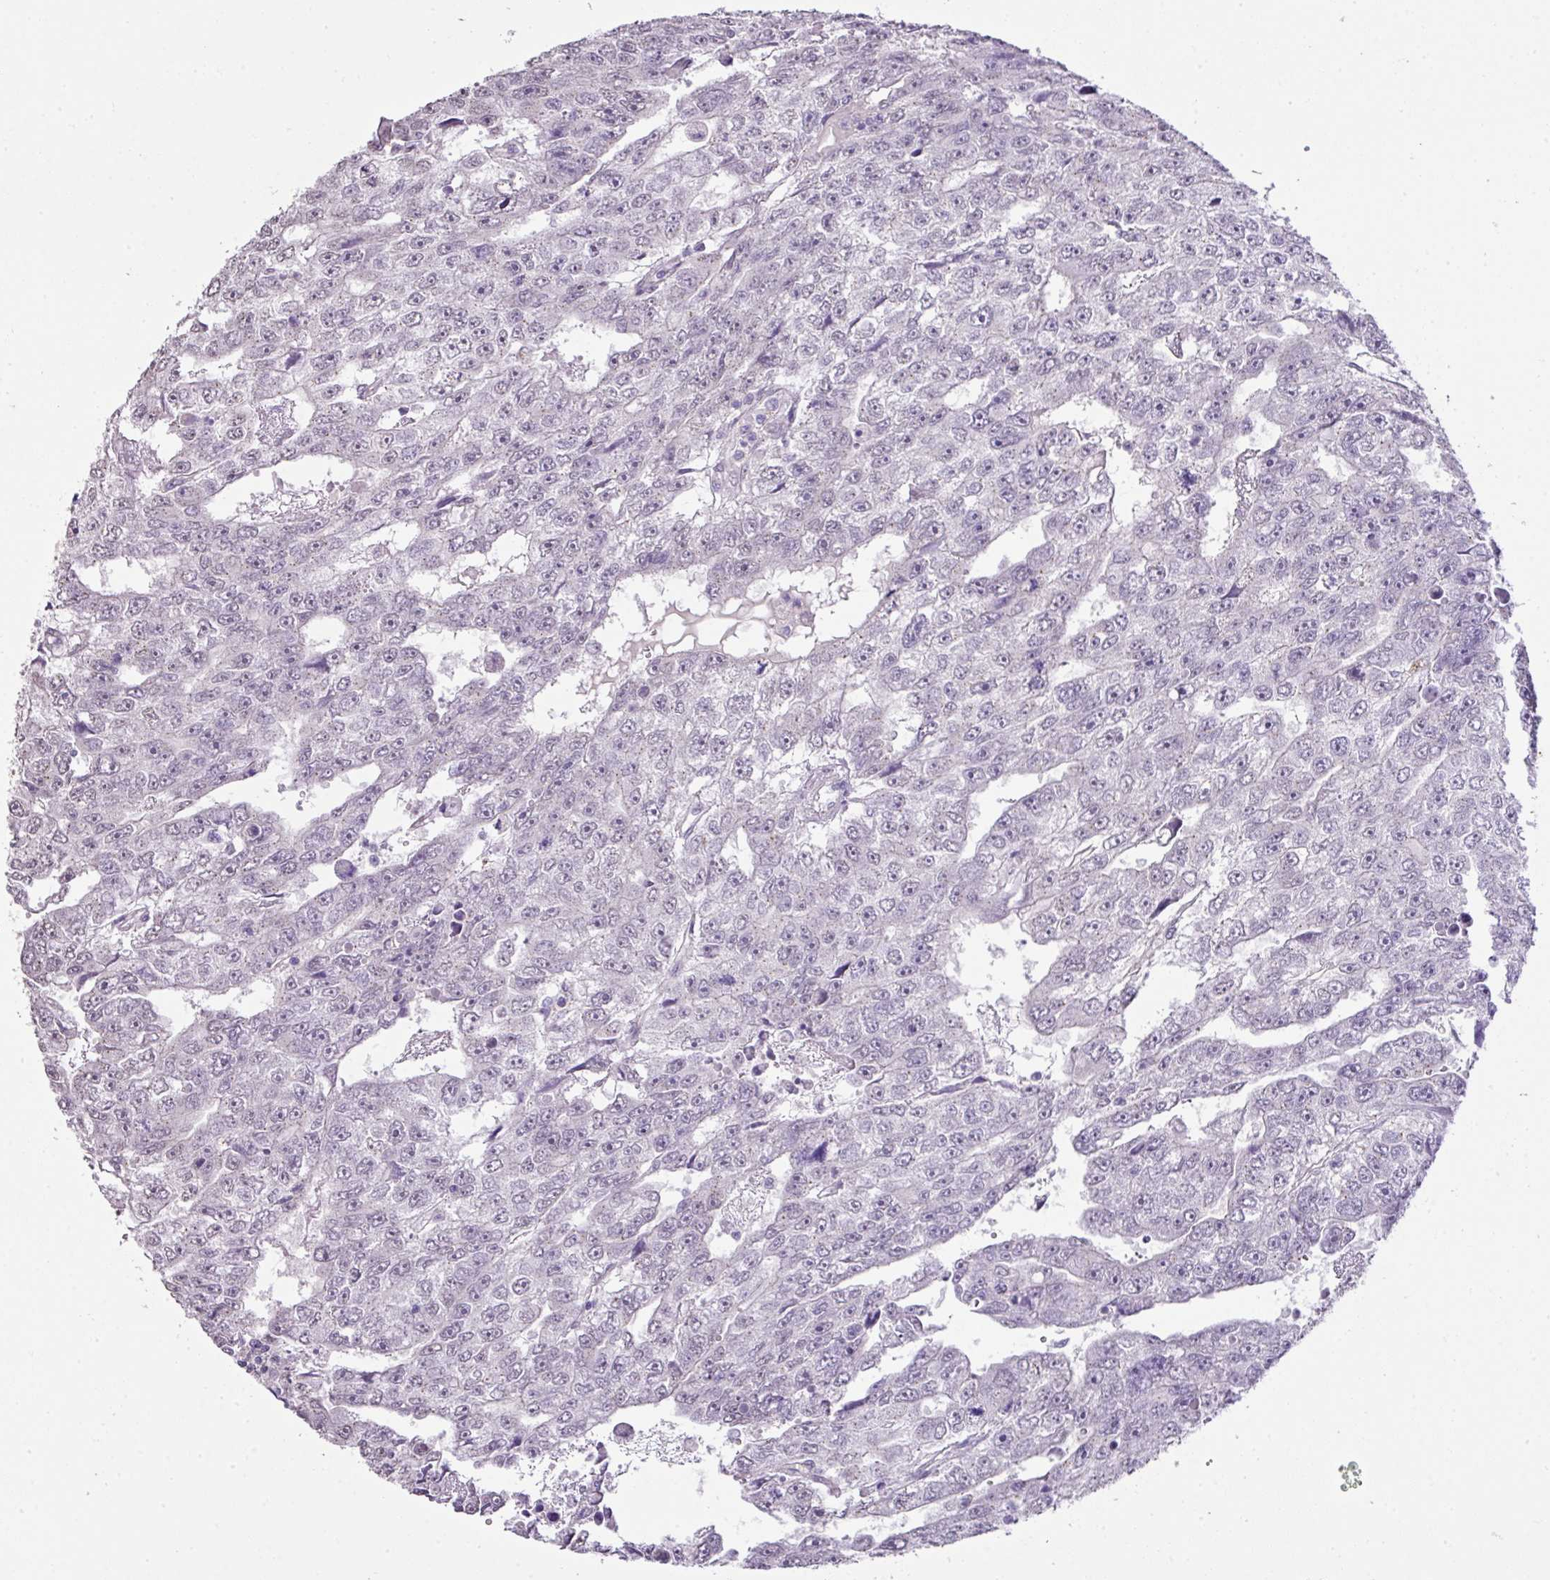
{"staining": {"intensity": "negative", "quantity": "none", "location": "none"}, "tissue": "testis cancer", "cell_type": "Tumor cells", "image_type": "cancer", "snomed": [{"axis": "morphology", "description": "Carcinoma, Embryonal, NOS"}, {"axis": "topography", "description": "Testis"}], "caption": "Embryonal carcinoma (testis) stained for a protein using IHC reveals no staining tumor cells.", "gene": "DIP2A", "patient": {"sex": "male", "age": 20}}